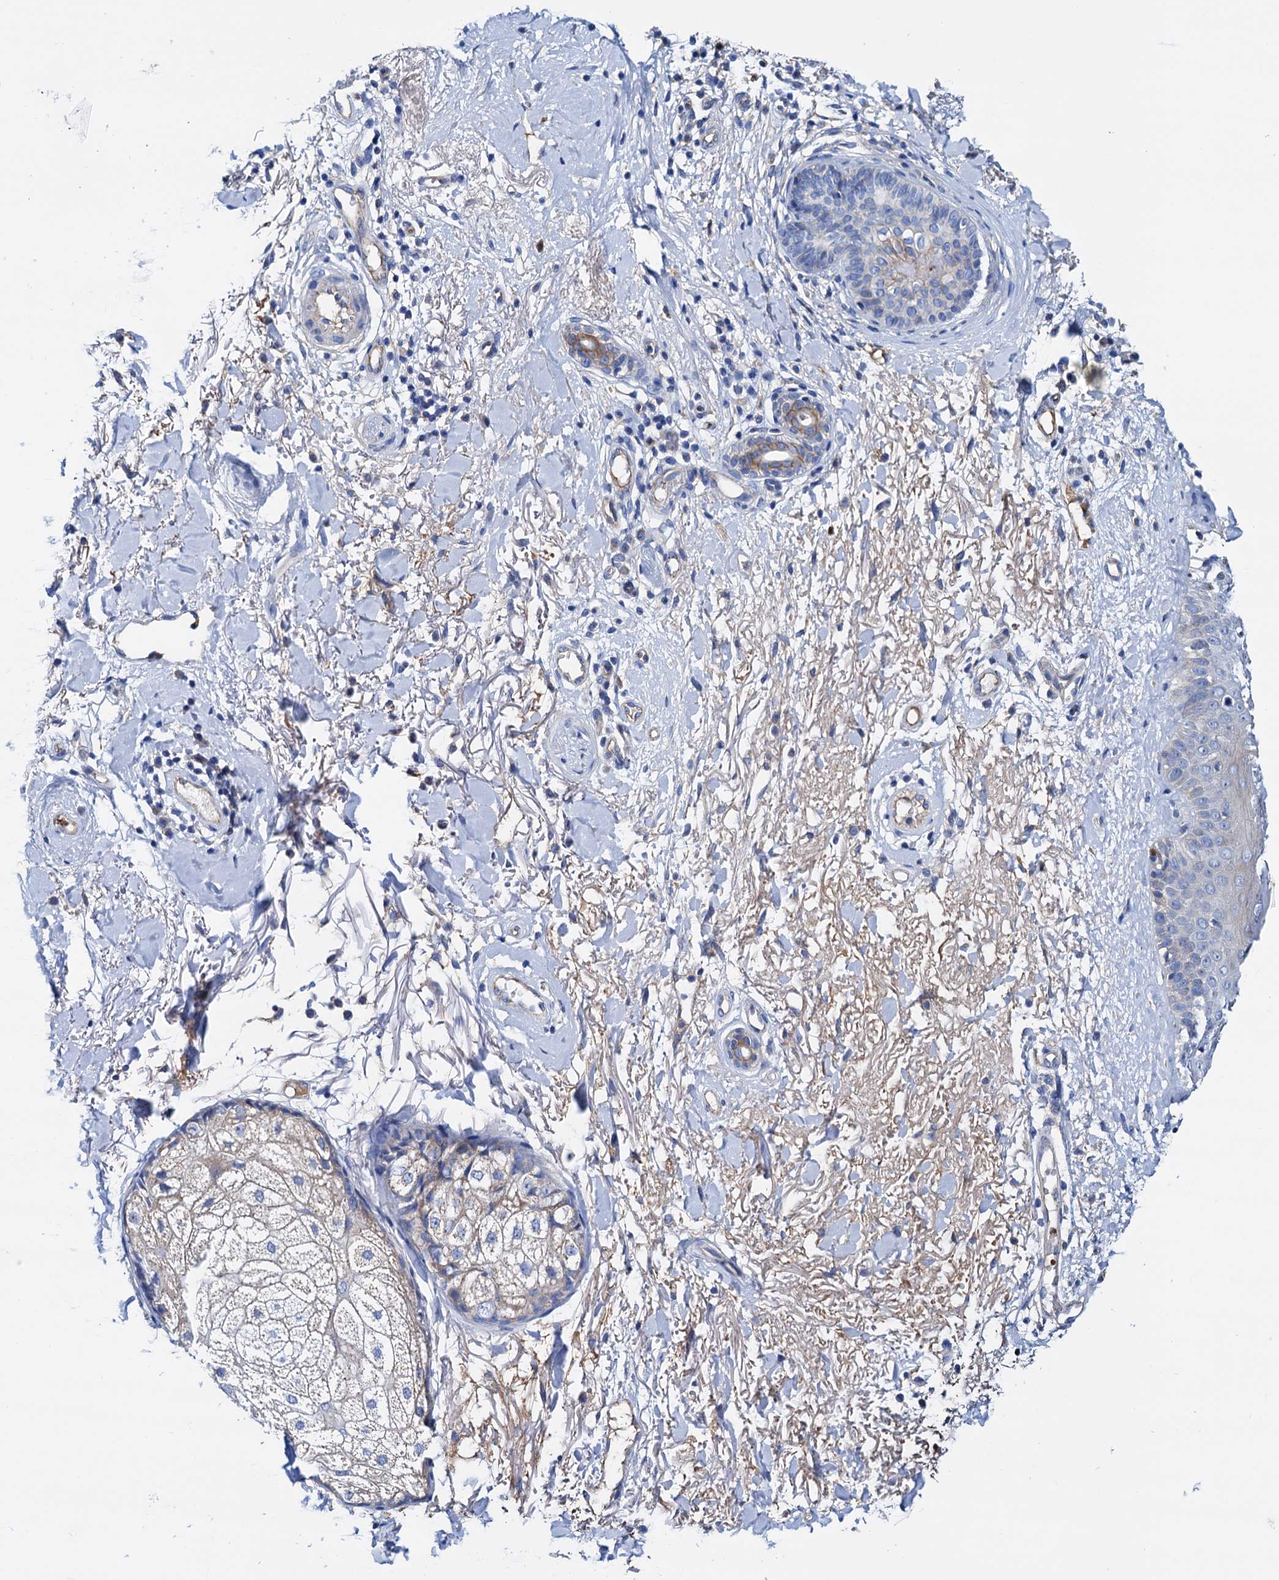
{"staining": {"intensity": "negative", "quantity": "none", "location": "none"}, "tissue": "skin cancer", "cell_type": "Tumor cells", "image_type": "cancer", "snomed": [{"axis": "morphology", "description": "Basal cell carcinoma"}, {"axis": "topography", "description": "Skin"}], "caption": "This is an immunohistochemistry (IHC) micrograph of human skin basal cell carcinoma. There is no expression in tumor cells.", "gene": "RASSF9", "patient": {"sex": "male", "age": 85}}